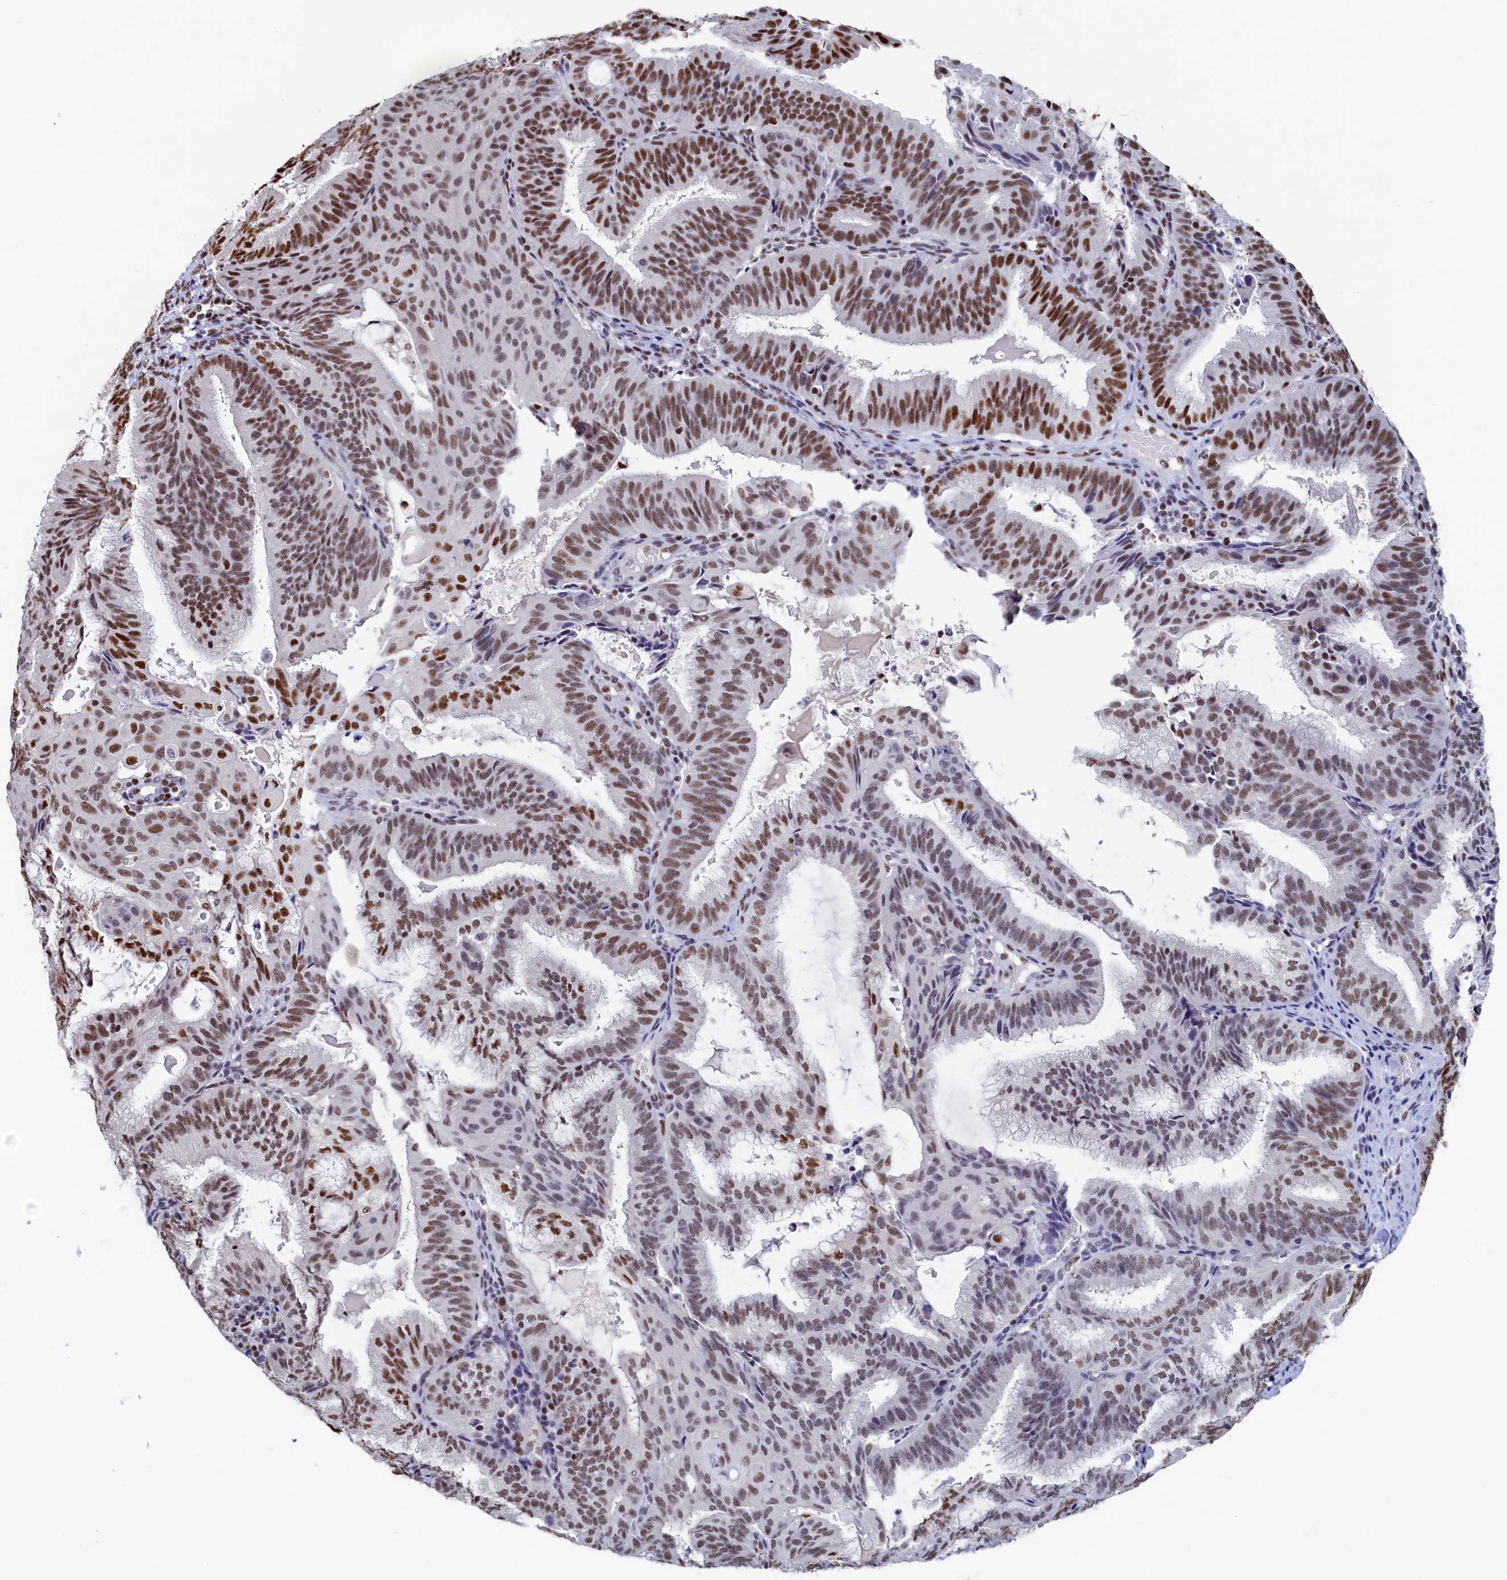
{"staining": {"intensity": "moderate", "quantity": "25%-75%", "location": "nuclear"}, "tissue": "endometrial cancer", "cell_type": "Tumor cells", "image_type": "cancer", "snomed": [{"axis": "morphology", "description": "Adenocarcinoma, NOS"}, {"axis": "topography", "description": "Endometrium"}], "caption": "Endometrial adenocarcinoma tissue shows moderate nuclear positivity in approximately 25%-75% of tumor cells", "gene": "MOSPD3", "patient": {"sex": "female", "age": 49}}